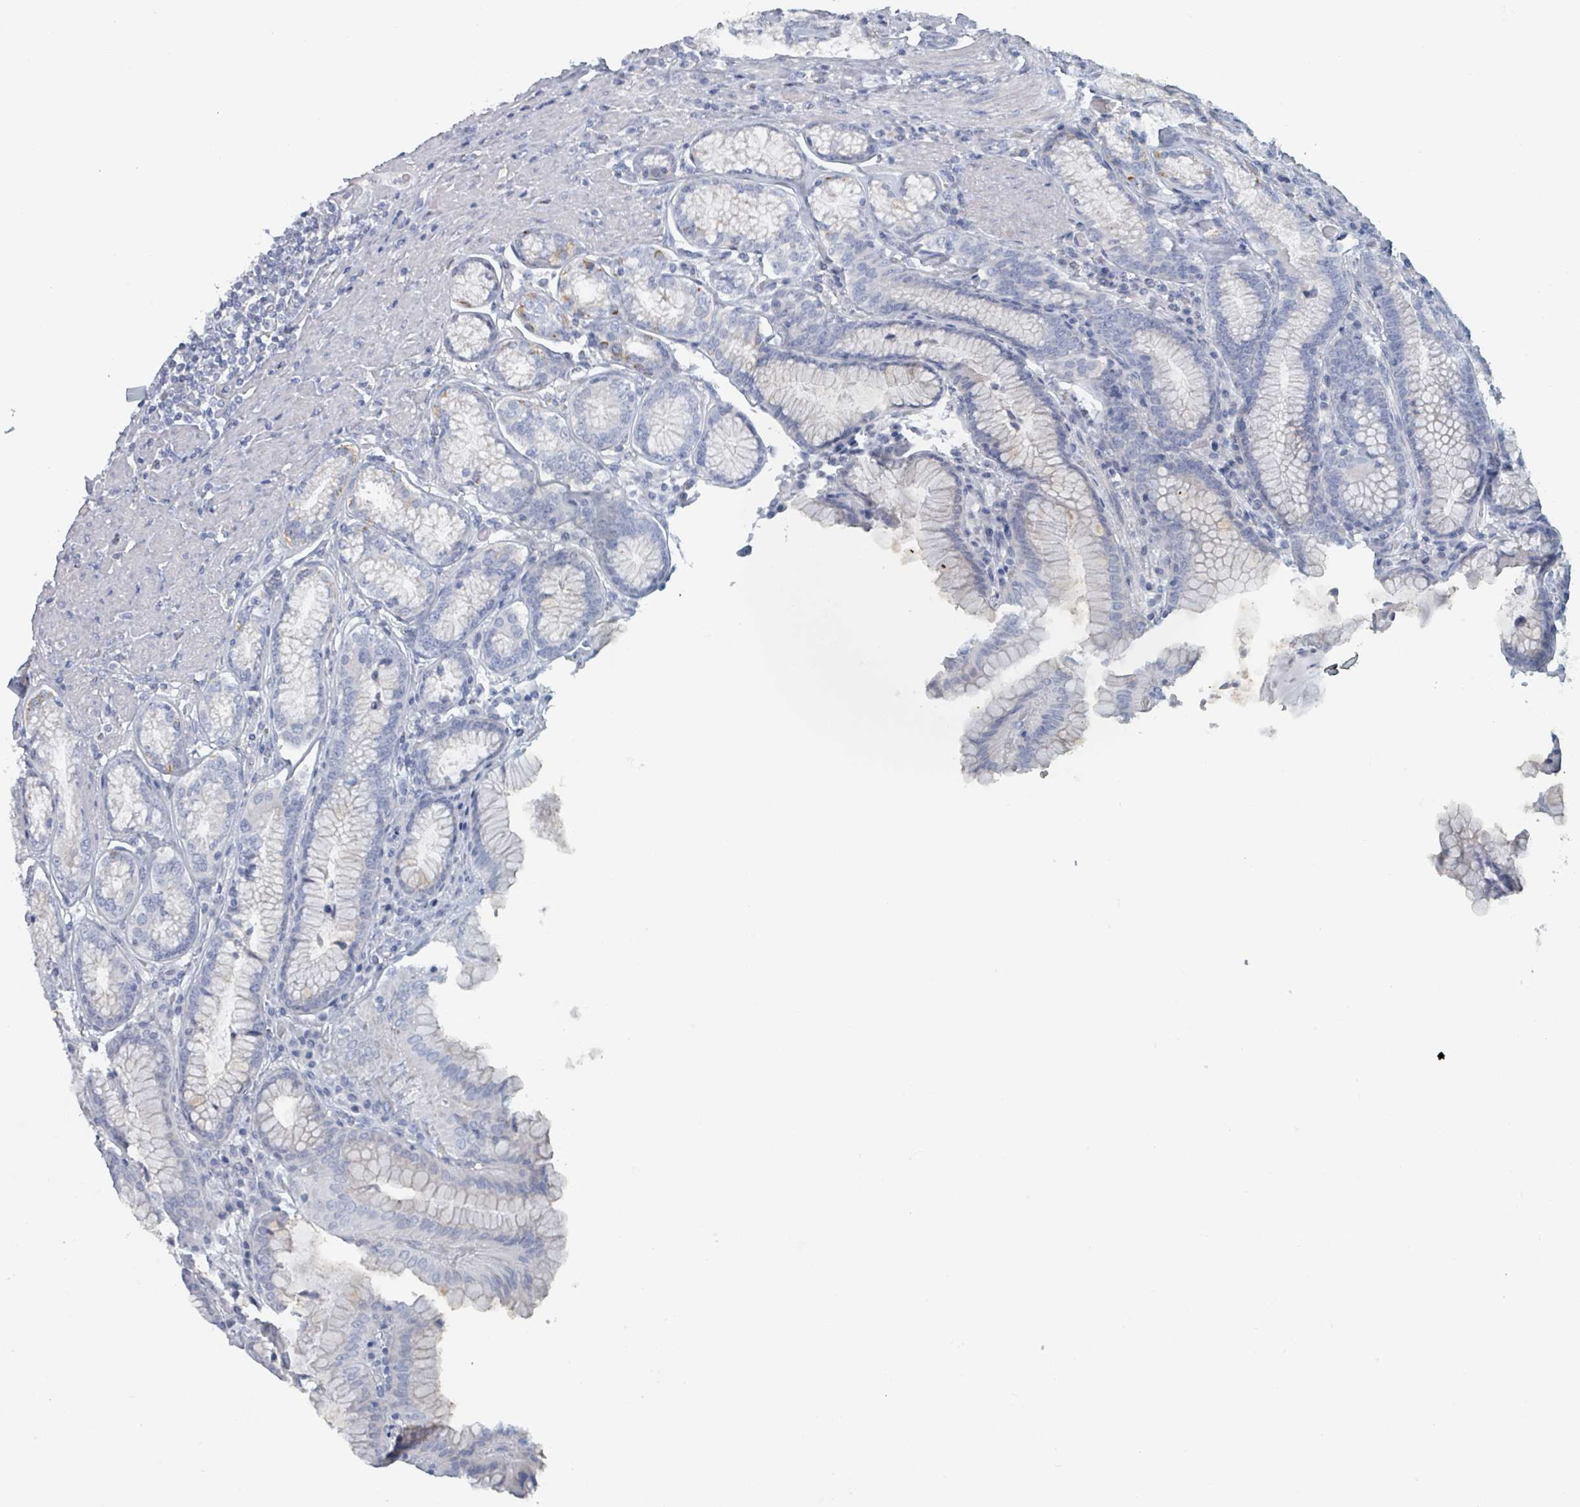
{"staining": {"intensity": "moderate", "quantity": "<25%", "location": "cytoplasmic/membranous"}, "tissue": "stomach", "cell_type": "Glandular cells", "image_type": "normal", "snomed": [{"axis": "morphology", "description": "Normal tissue, NOS"}, {"axis": "topography", "description": "Stomach, upper"}, {"axis": "topography", "description": "Stomach, lower"}], "caption": "IHC staining of unremarkable stomach, which displays low levels of moderate cytoplasmic/membranous expression in about <25% of glandular cells indicating moderate cytoplasmic/membranous protein expression. The staining was performed using DAB (brown) for protein detection and nuclei were counterstained in hematoxylin (blue).", "gene": "HEATR5A", "patient": {"sex": "female", "age": 76}}